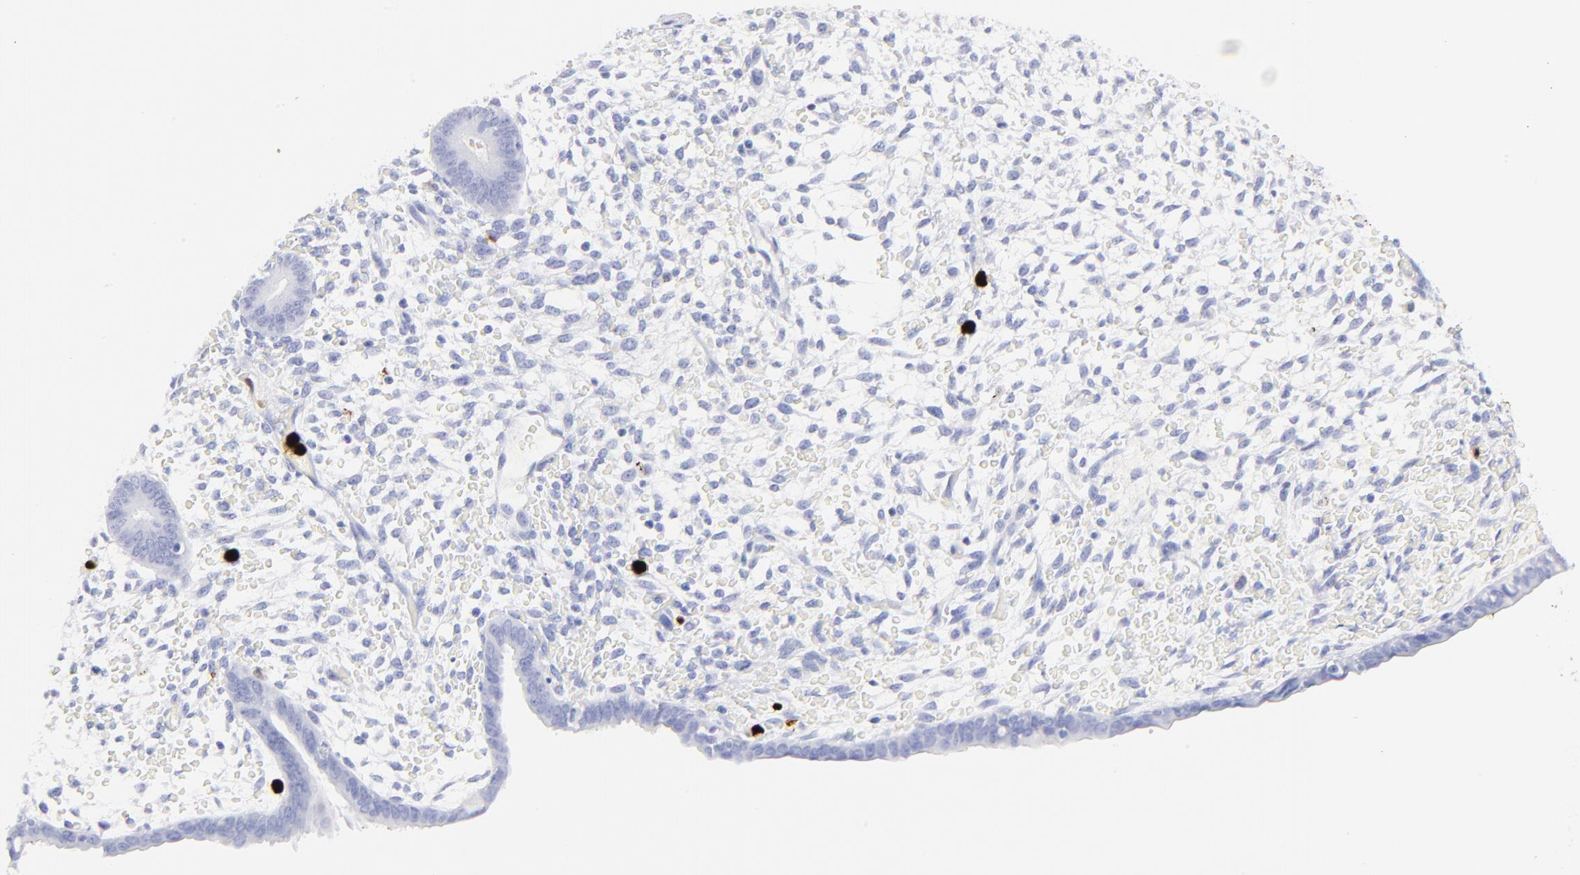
{"staining": {"intensity": "negative", "quantity": "none", "location": "none"}, "tissue": "endometrium", "cell_type": "Cells in endometrial stroma", "image_type": "normal", "snomed": [{"axis": "morphology", "description": "Normal tissue, NOS"}, {"axis": "topography", "description": "Endometrium"}], "caption": "Cells in endometrial stroma are negative for protein expression in normal human endometrium. The staining is performed using DAB brown chromogen with nuclei counter-stained in using hematoxylin.", "gene": "S100A12", "patient": {"sex": "female", "age": 42}}